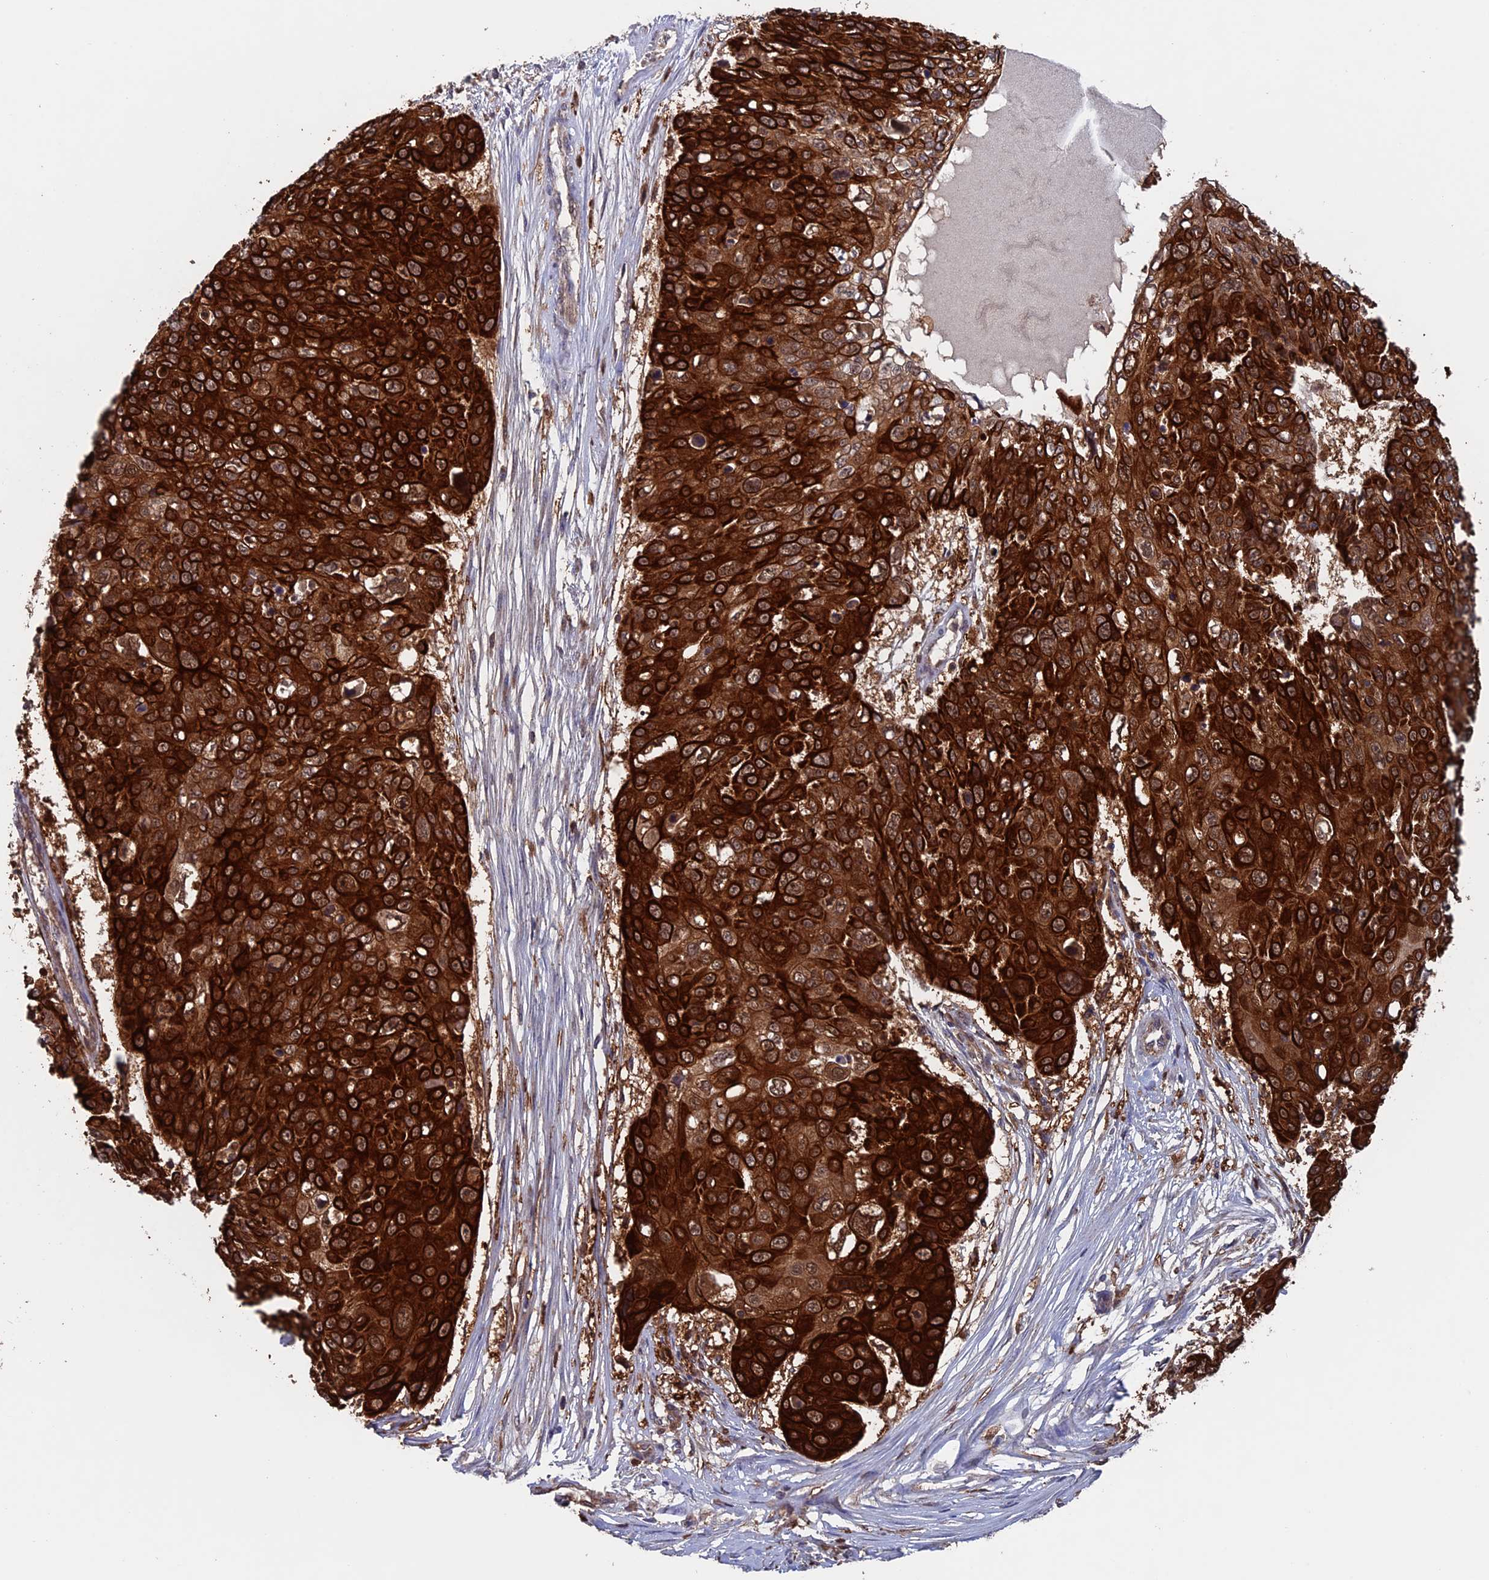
{"staining": {"intensity": "strong", "quantity": ">75%", "location": "cytoplasmic/membranous"}, "tissue": "skin cancer", "cell_type": "Tumor cells", "image_type": "cancer", "snomed": [{"axis": "morphology", "description": "Squamous cell carcinoma, NOS"}, {"axis": "topography", "description": "Skin"}], "caption": "A high amount of strong cytoplasmic/membranous expression is seen in approximately >75% of tumor cells in squamous cell carcinoma (skin) tissue.", "gene": "DTYMK", "patient": {"sex": "male", "age": 71}}